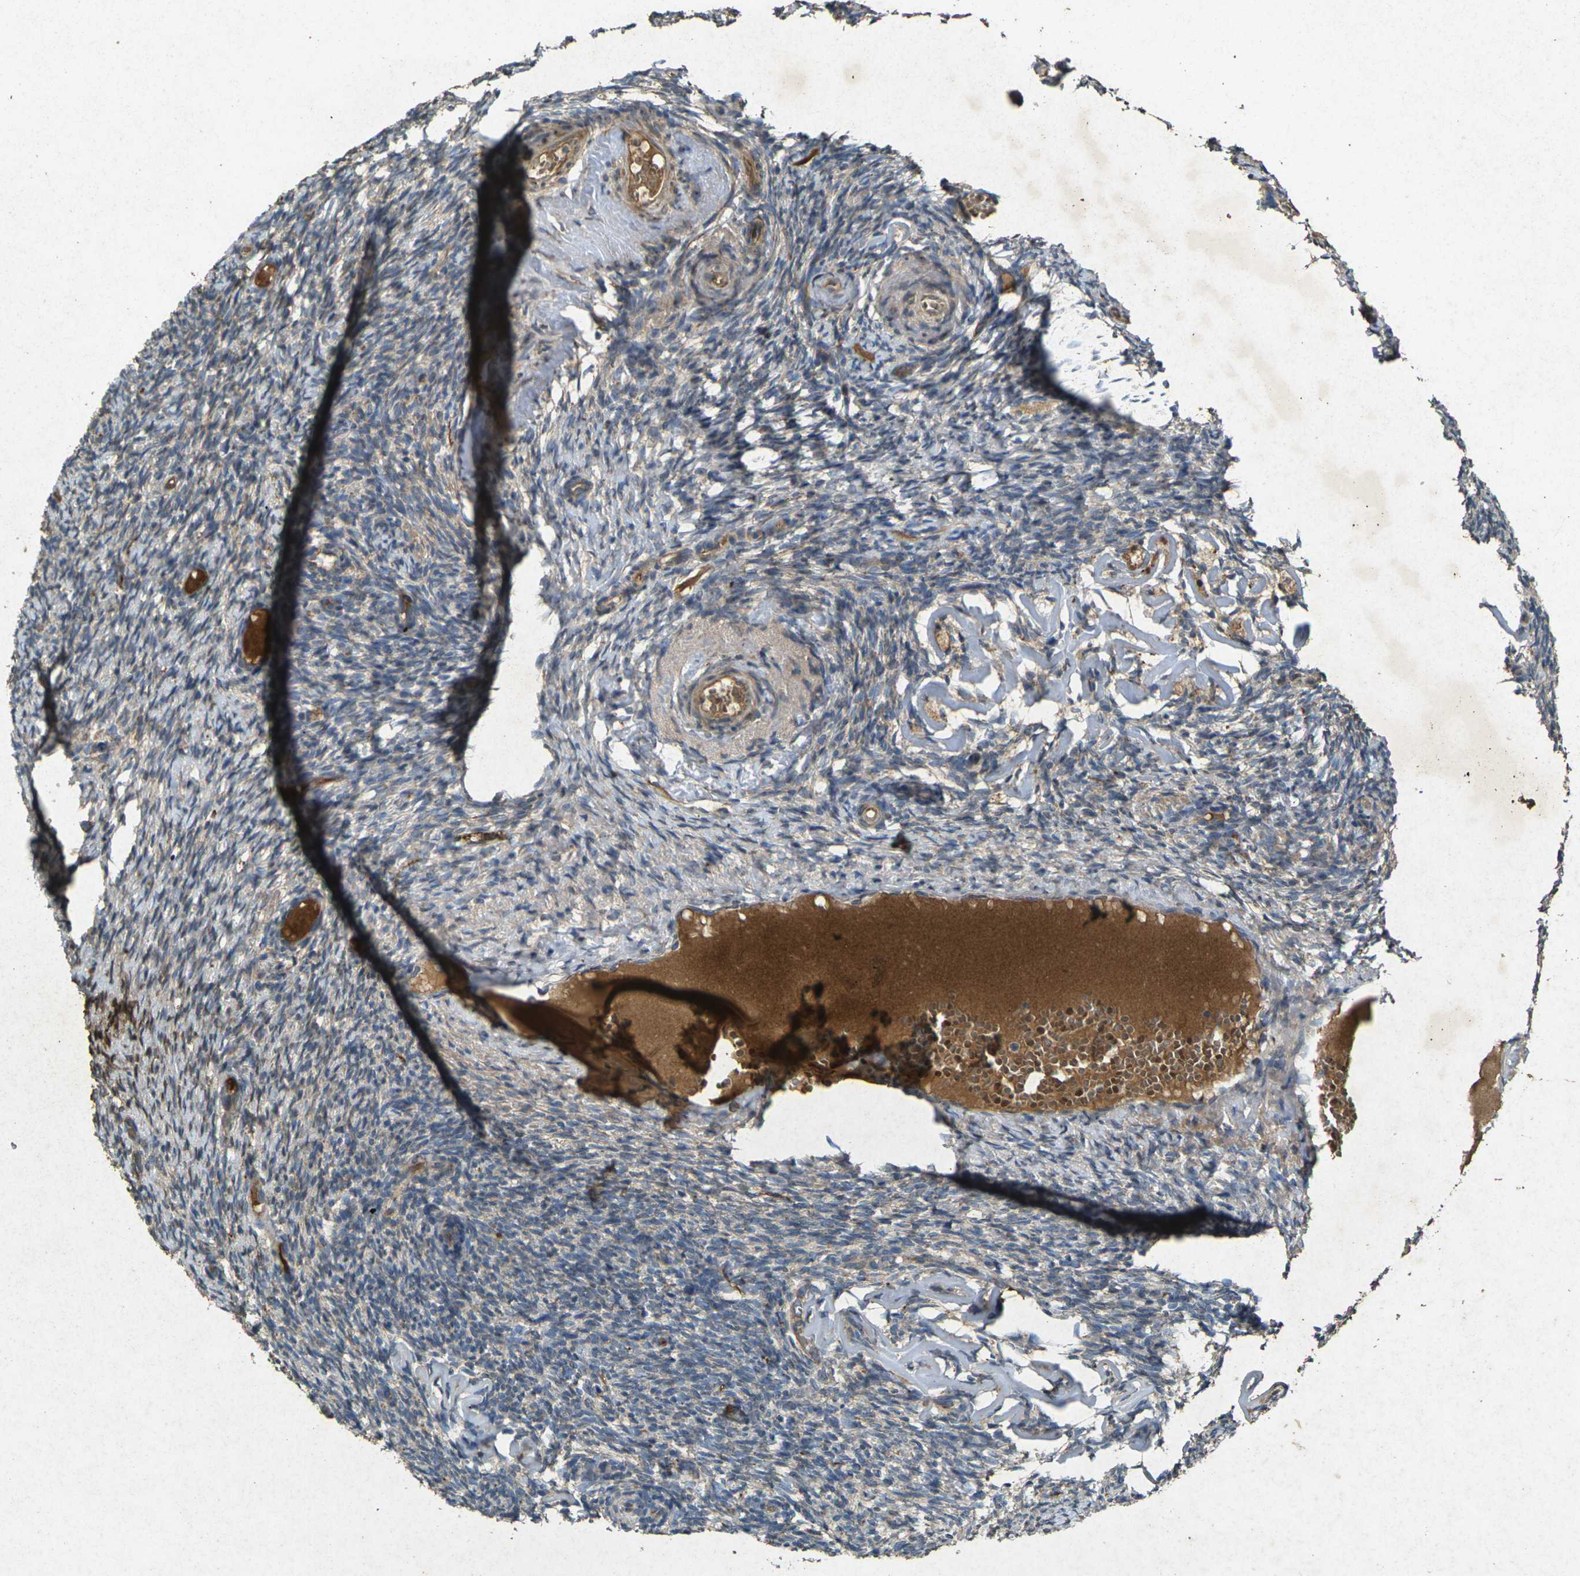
{"staining": {"intensity": "weak", "quantity": "25%-75%", "location": "cytoplasmic/membranous"}, "tissue": "ovary", "cell_type": "Ovarian stroma cells", "image_type": "normal", "snomed": [{"axis": "morphology", "description": "Normal tissue, NOS"}, {"axis": "topography", "description": "Ovary"}], "caption": "Immunohistochemistry (IHC) image of unremarkable ovary: human ovary stained using immunohistochemistry (IHC) demonstrates low levels of weak protein expression localized specifically in the cytoplasmic/membranous of ovarian stroma cells, appearing as a cytoplasmic/membranous brown color.", "gene": "RGMA", "patient": {"sex": "female", "age": 60}}